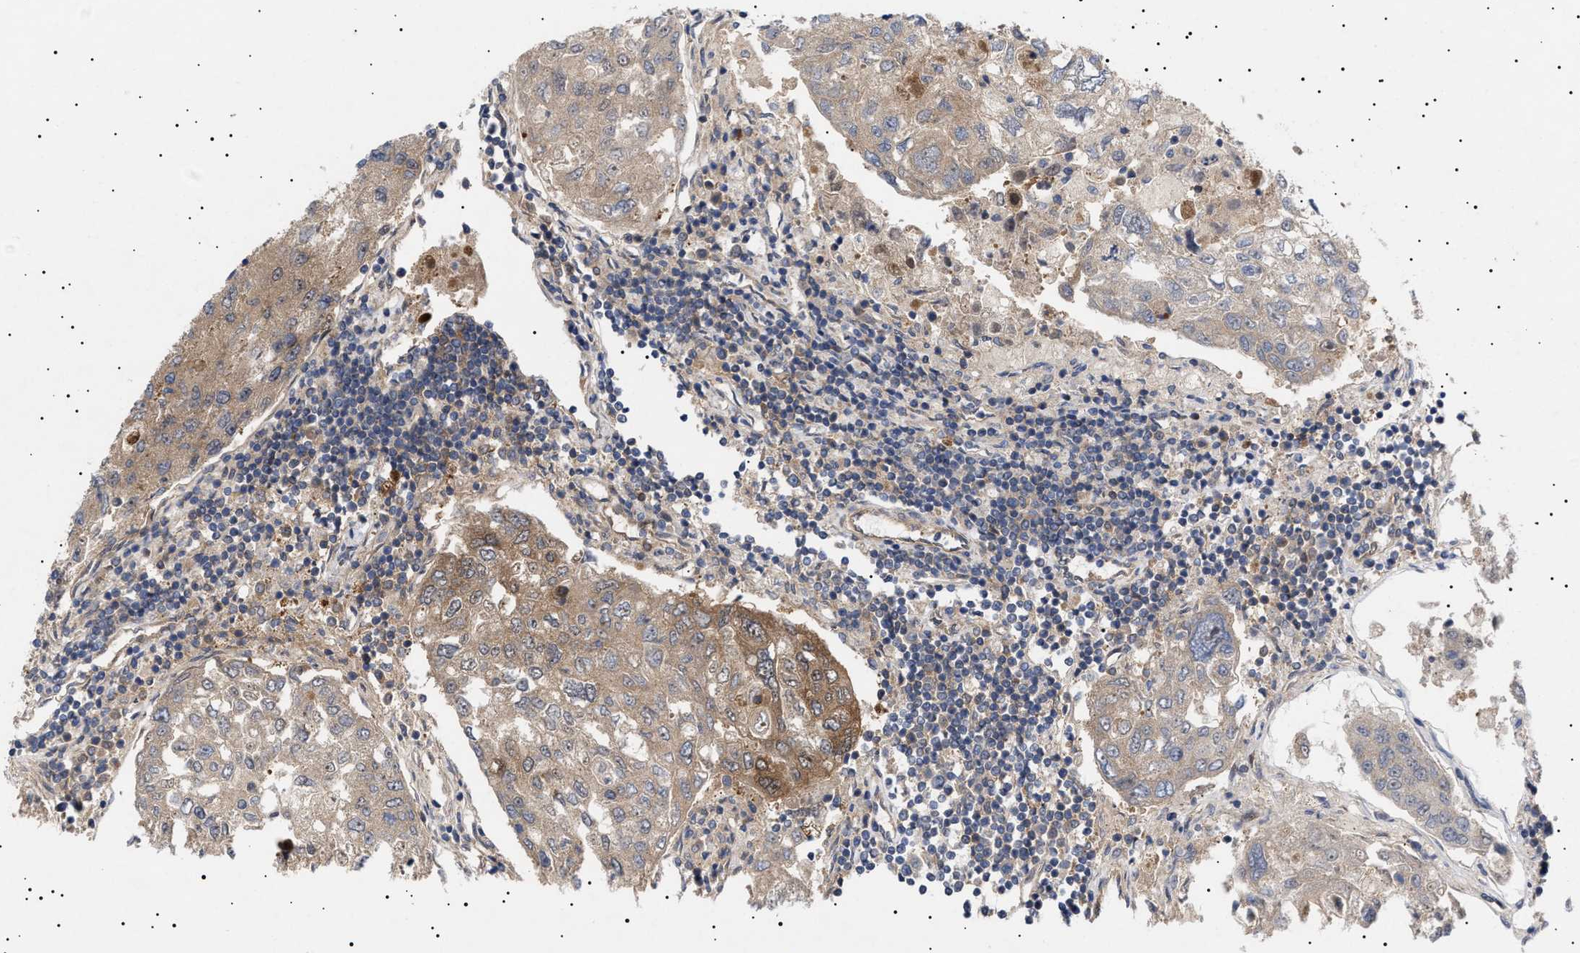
{"staining": {"intensity": "weak", "quantity": ">75%", "location": "cytoplasmic/membranous"}, "tissue": "urothelial cancer", "cell_type": "Tumor cells", "image_type": "cancer", "snomed": [{"axis": "morphology", "description": "Urothelial carcinoma, High grade"}, {"axis": "topography", "description": "Lymph node"}, {"axis": "topography", "description": "Urinary bladder"}], "caption": "Urothelial cancer stained with a protein marker exhibits weak staining in tumor cells.", "gene": "NPLOC4", "patient": {"sex": "male", "age": 51}}